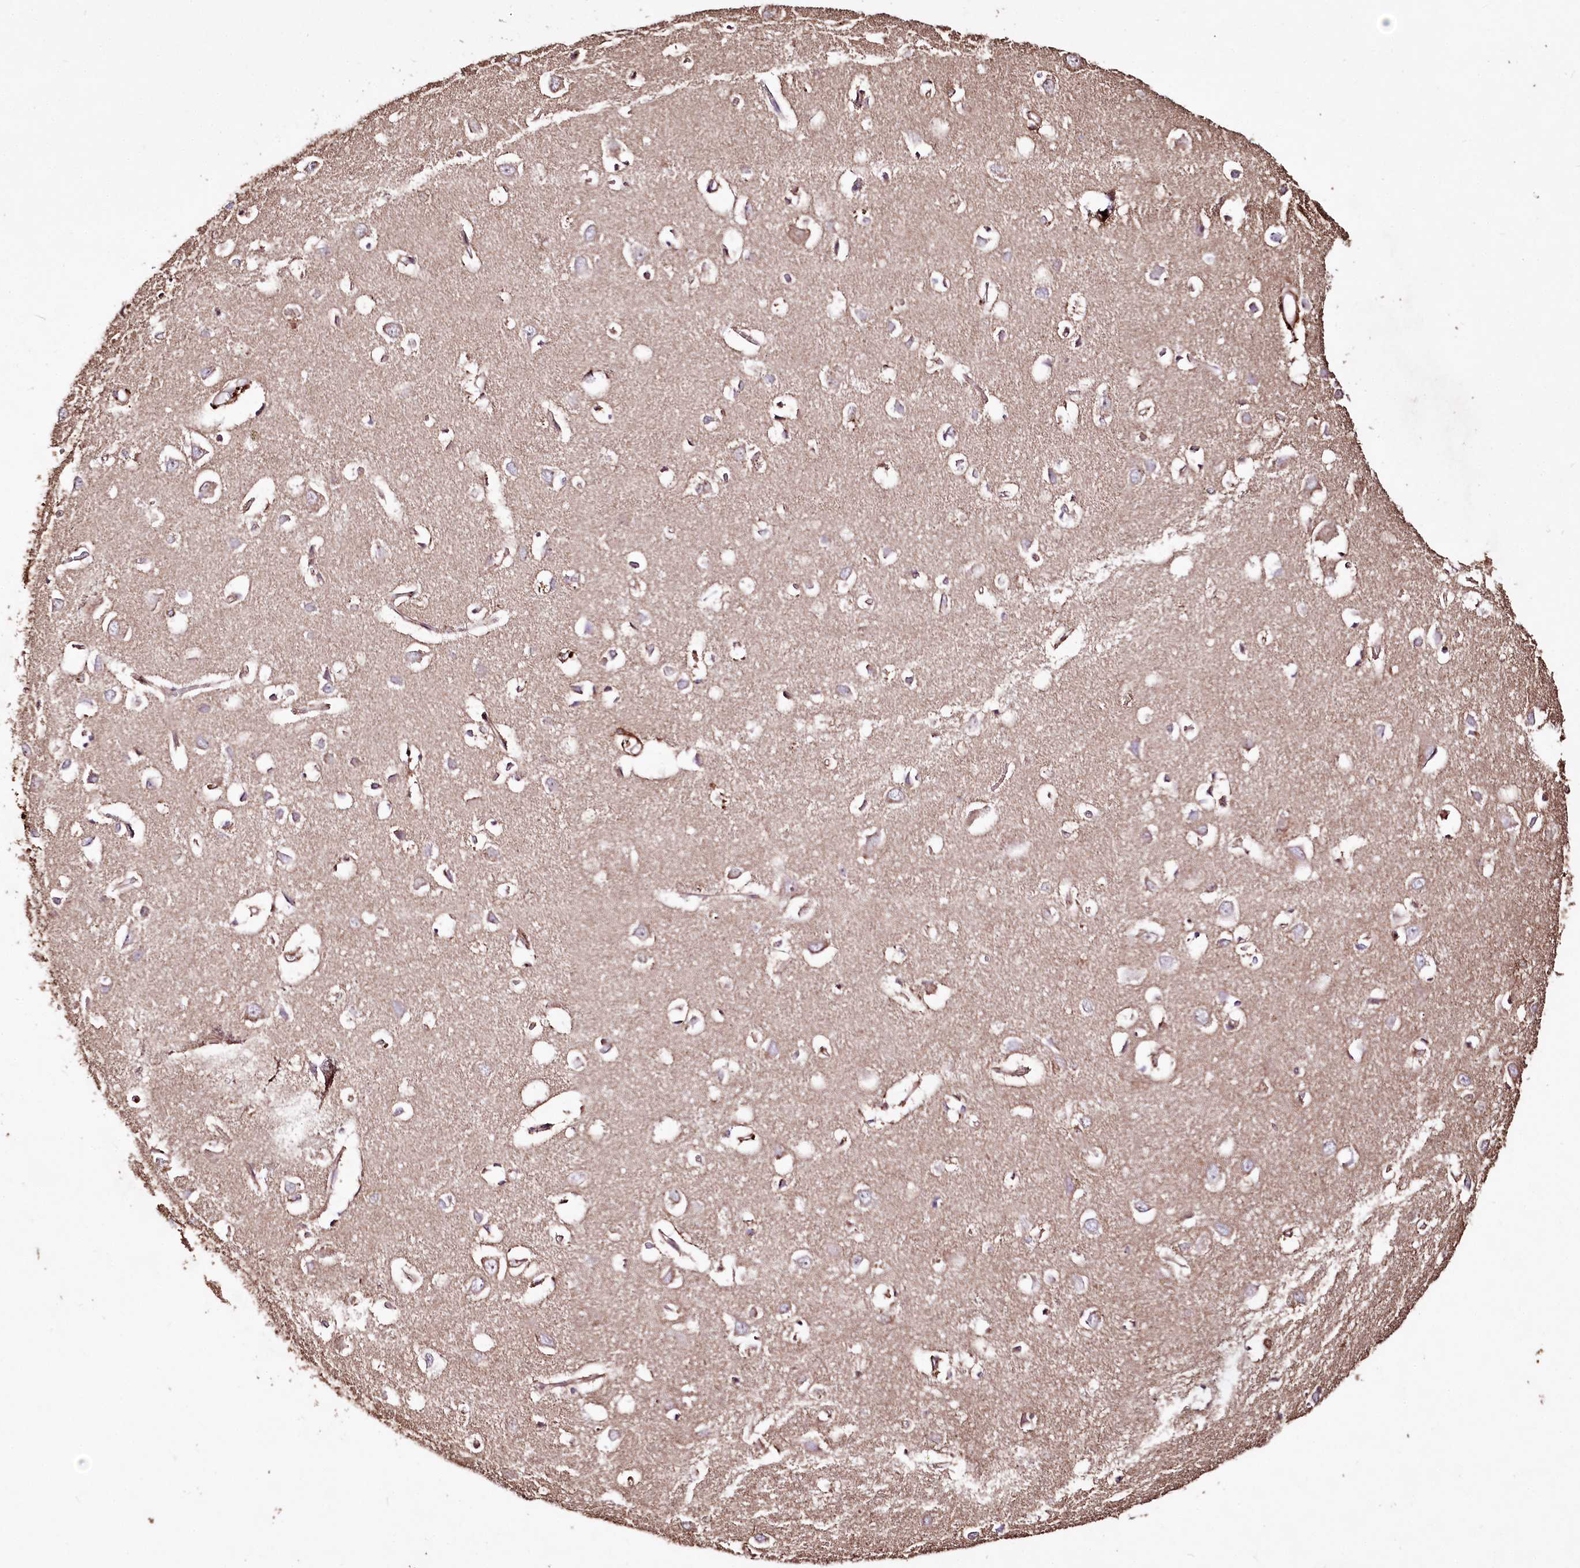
{"staining": {"intensity": "strong", "quantity": "25%-75%", "location": "cytoplasmic/membranous"}, "tissue": "cerebral cortex", "cell_type": "Endothelial cells", "image_type": "normal", "snomed": [{"axis": "morphology", "description": "Normal tissue, NOS"}, {"axis": "topography", "description": "Cerebral cortex"}], "caption": "DAB immunohistochemical staining of unremarkable human cerebral cortex shows strong cytoplasmic/membranous protein positivity in approximately 25%-75% of endothelial cells. (DAB (3,3'-diaminobenzidine) IHC with brightfield microscopy, high magnification).", "gene": "WWC1", "patient": {"sex": "female", "age": 64}}